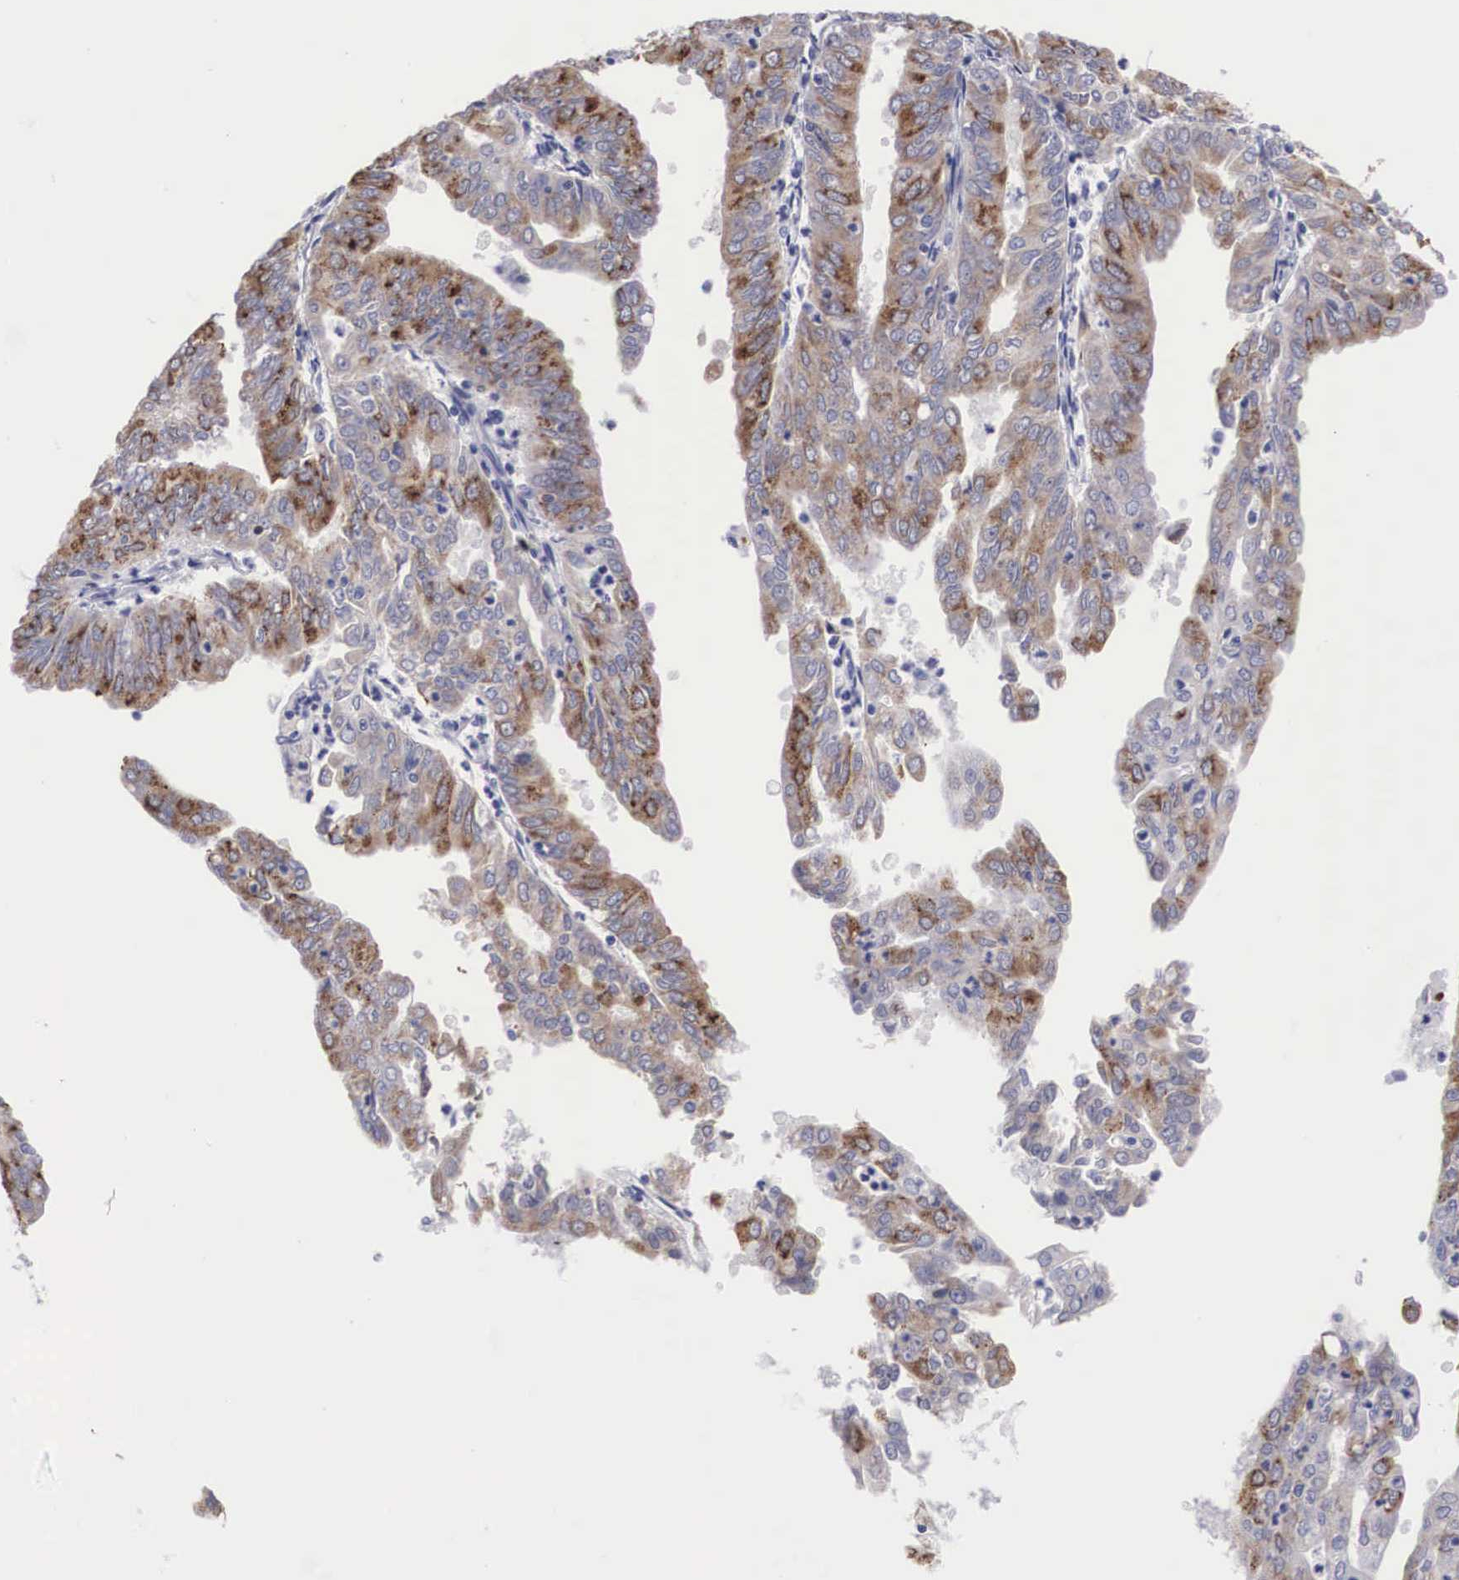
{"staining": {"intensity": "moderate", "quantity": "25%-75%", "location": "cytoplasmic/membranous"}, "tissue": "endometrial cancer", "cell_type": "Tumor cells", "image_type": "cancer", "snomed": [{"axis": "morphology", "description": "Adenocarcinoma, NOS"}, {"axis": "topography", "description": "Endometrium"}], "caption": "An immunohistochemistry micrograph of tumor tissue is shown. Protein staining in brown shows moderate cytoplasmic/membranous positivity in endometrial cancer (adenocarcinoma) within tumor cells.", "gene": "ARMCX3", "patient": {"sex": "female", "age": 79}}